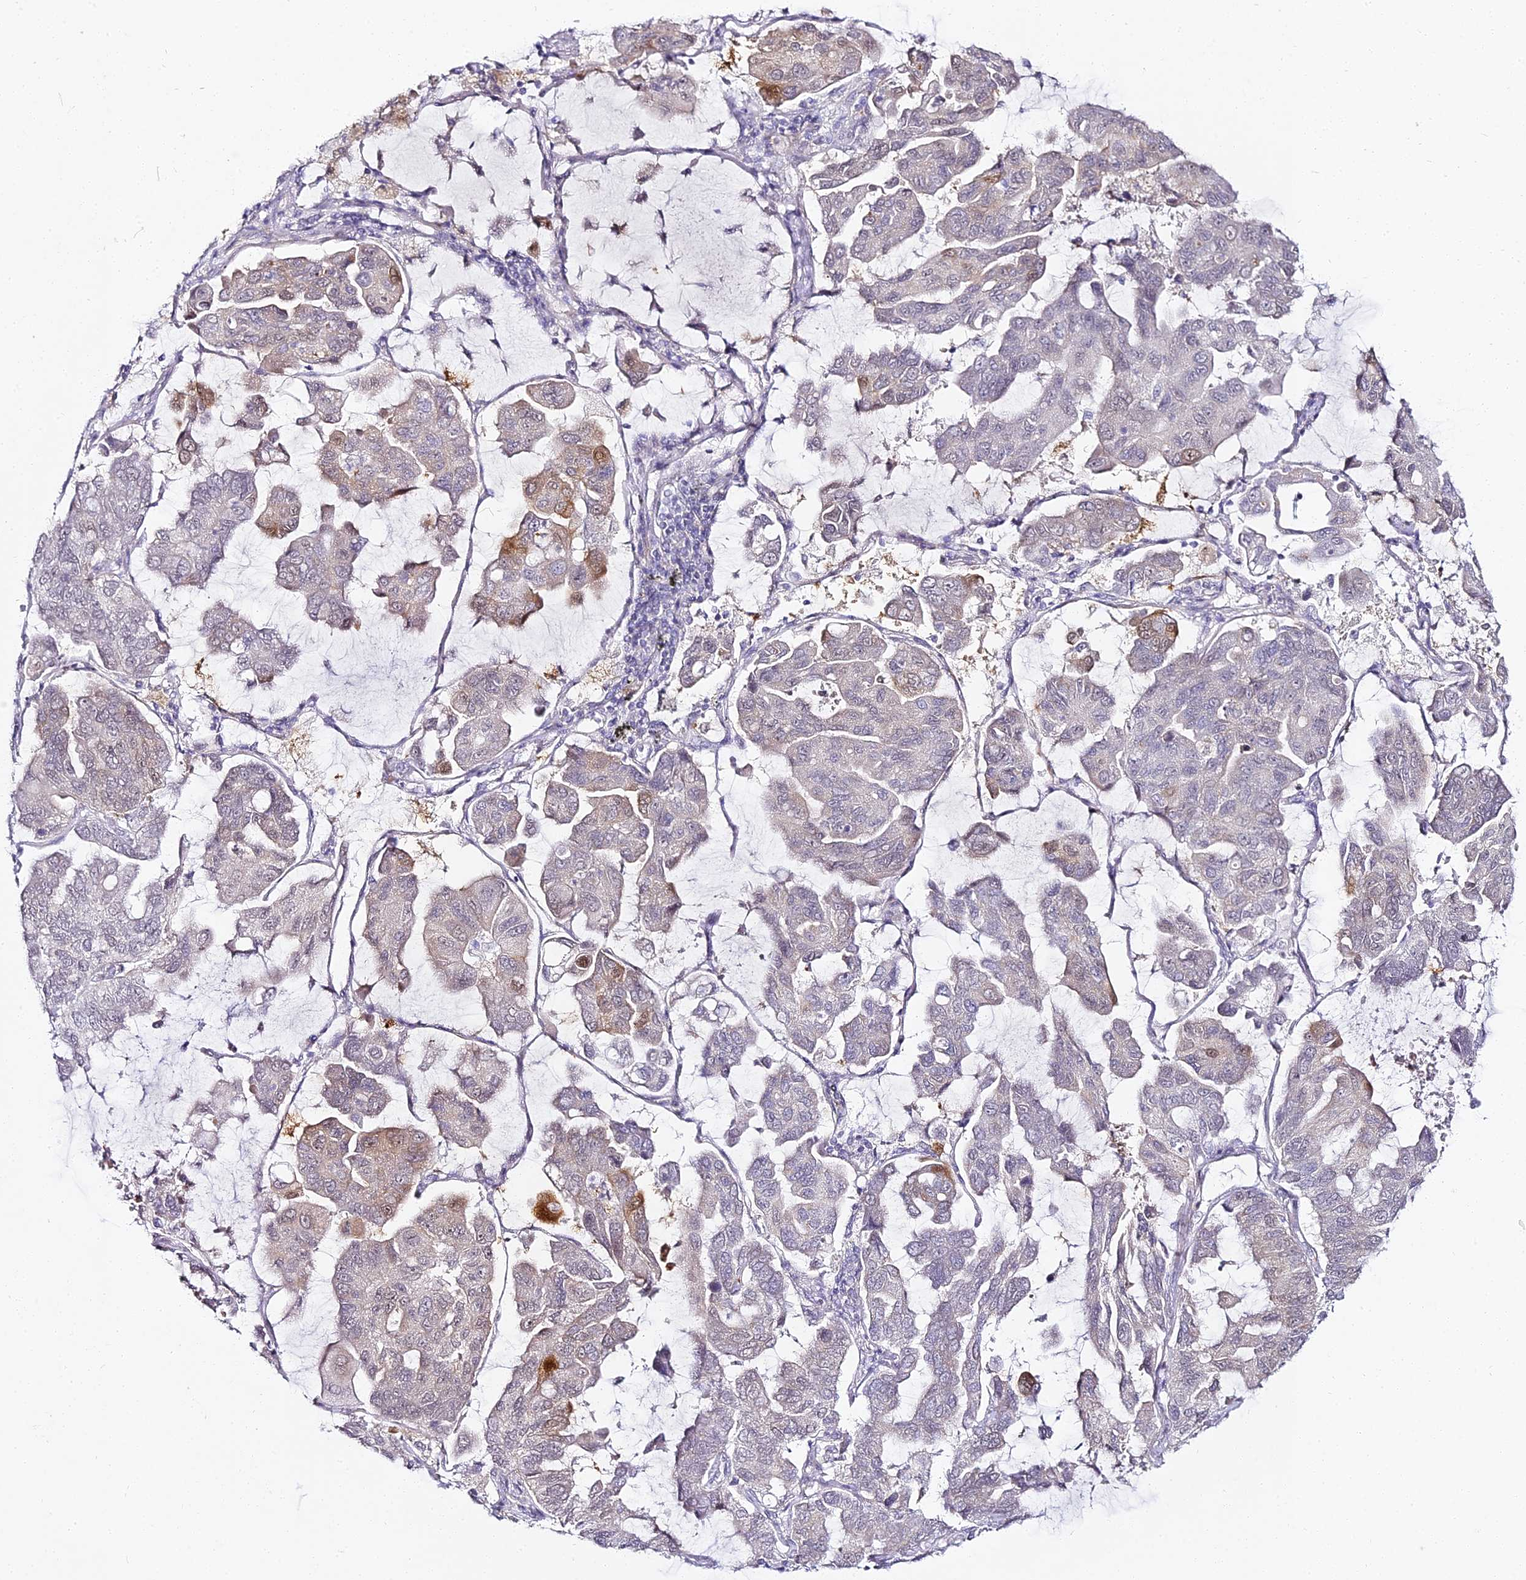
{"staining": {"intensity": "moderate", "quantity": "<25%", "location": "cytoplasmic/membranous"}, "tissue": "lung cancer", "cell_type": "Tumor cells", "image_type": "cancer", "snomed": [{"axis": "morphology", "description": "Adenocarcinoma, NOS"}, {"axis": "topography", "description": "Lung"}], "caption": "Tumor cells show low levels of moderate cytoplasmic/membranous expression in about <25% of cells in human lung adenocarcinoma.", "gene": "ALPG", "patient": {"sex": "male", "age": 64}}